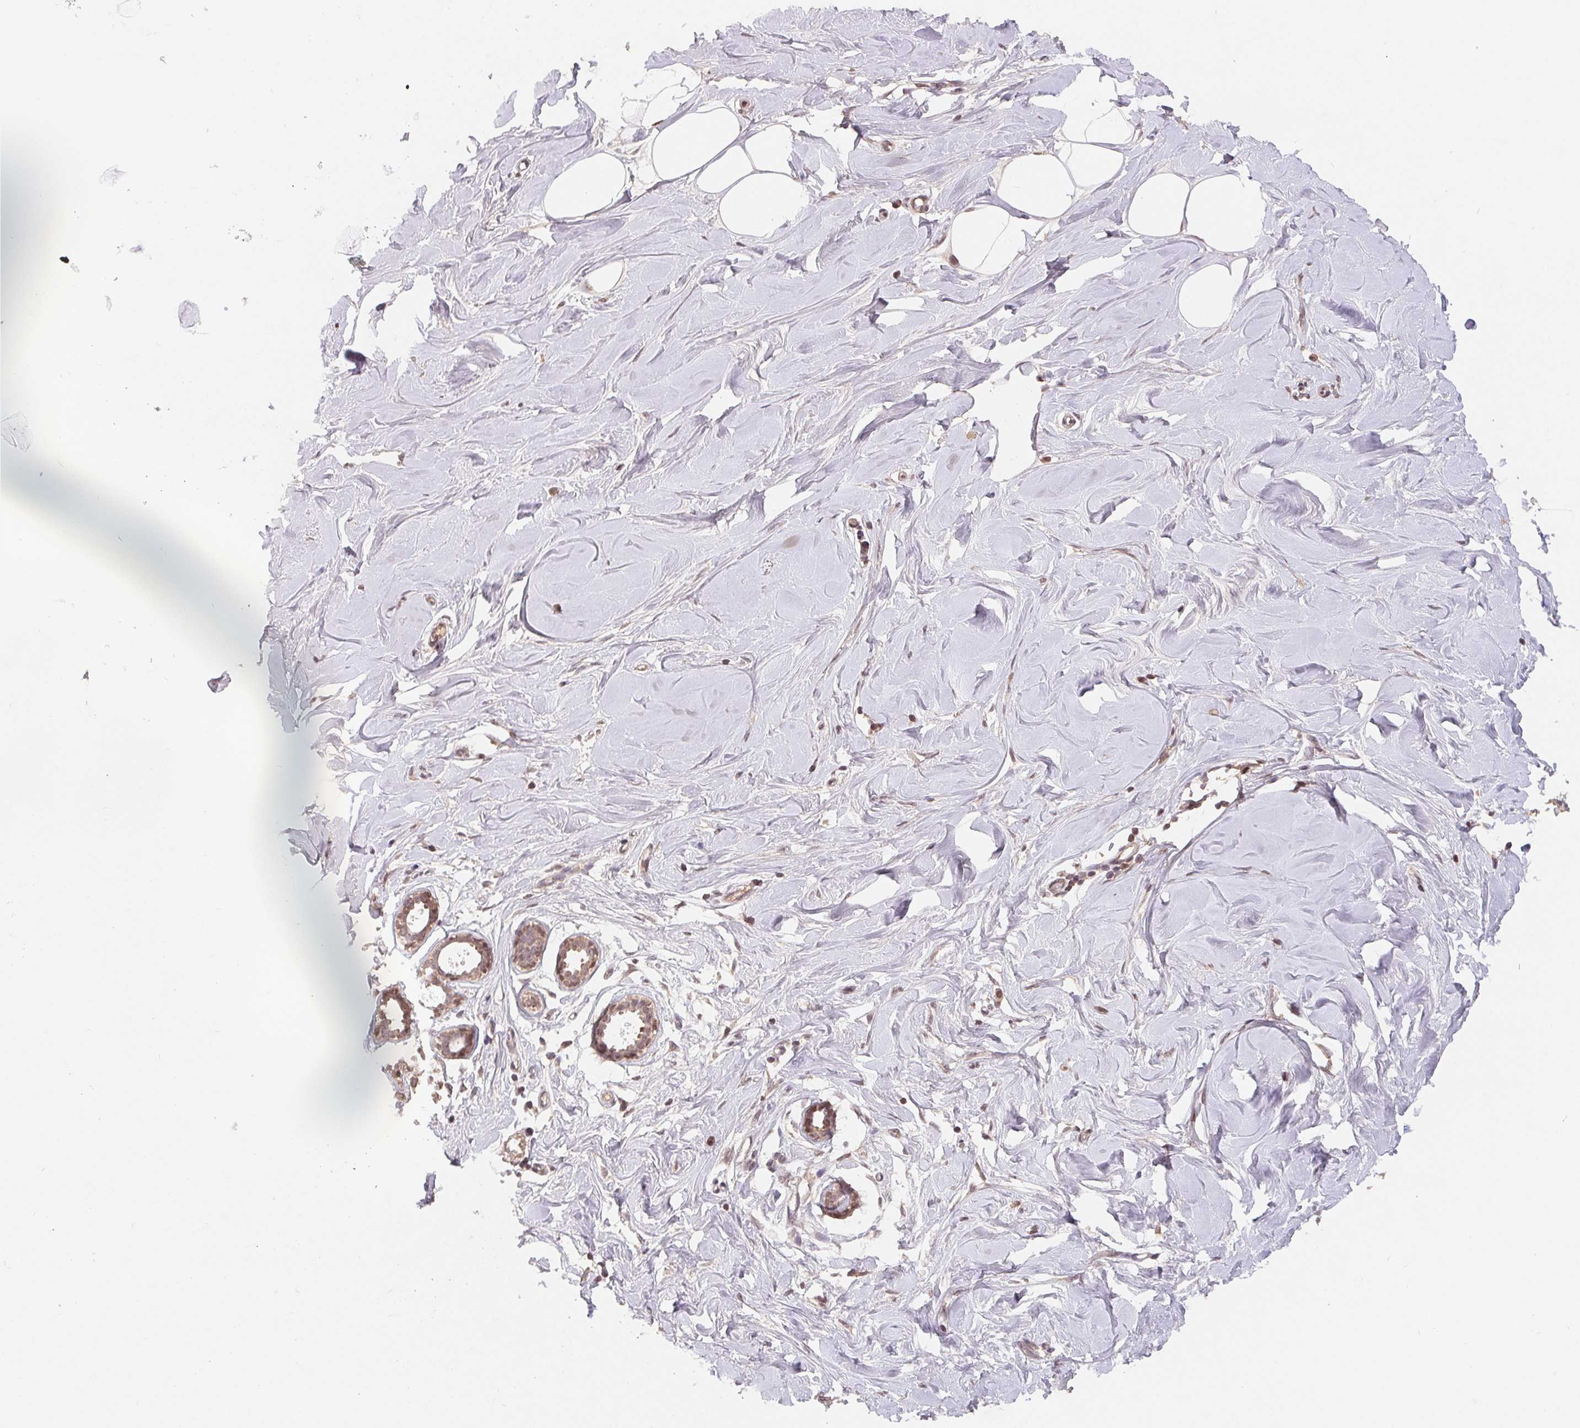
{"staining": {"intensity": "negative", "quantity": "none", "location": "none"}, "tissue": "breast", "cell_type": "Adipocytes", "image_type": "normal", "snomed": [{"axis": "morphology", "description": "Normal tissue, NOS"}, {"axis": "topography", "description": "Breast"}], "caption": "Immunohistochemistry (IHC) histopathology image of benign breast: human breast stained with DAB reveals no significant protein staining in adipocytes.", "gene": "HMGN3", "patient": {"sex": "female", "age": 27}}